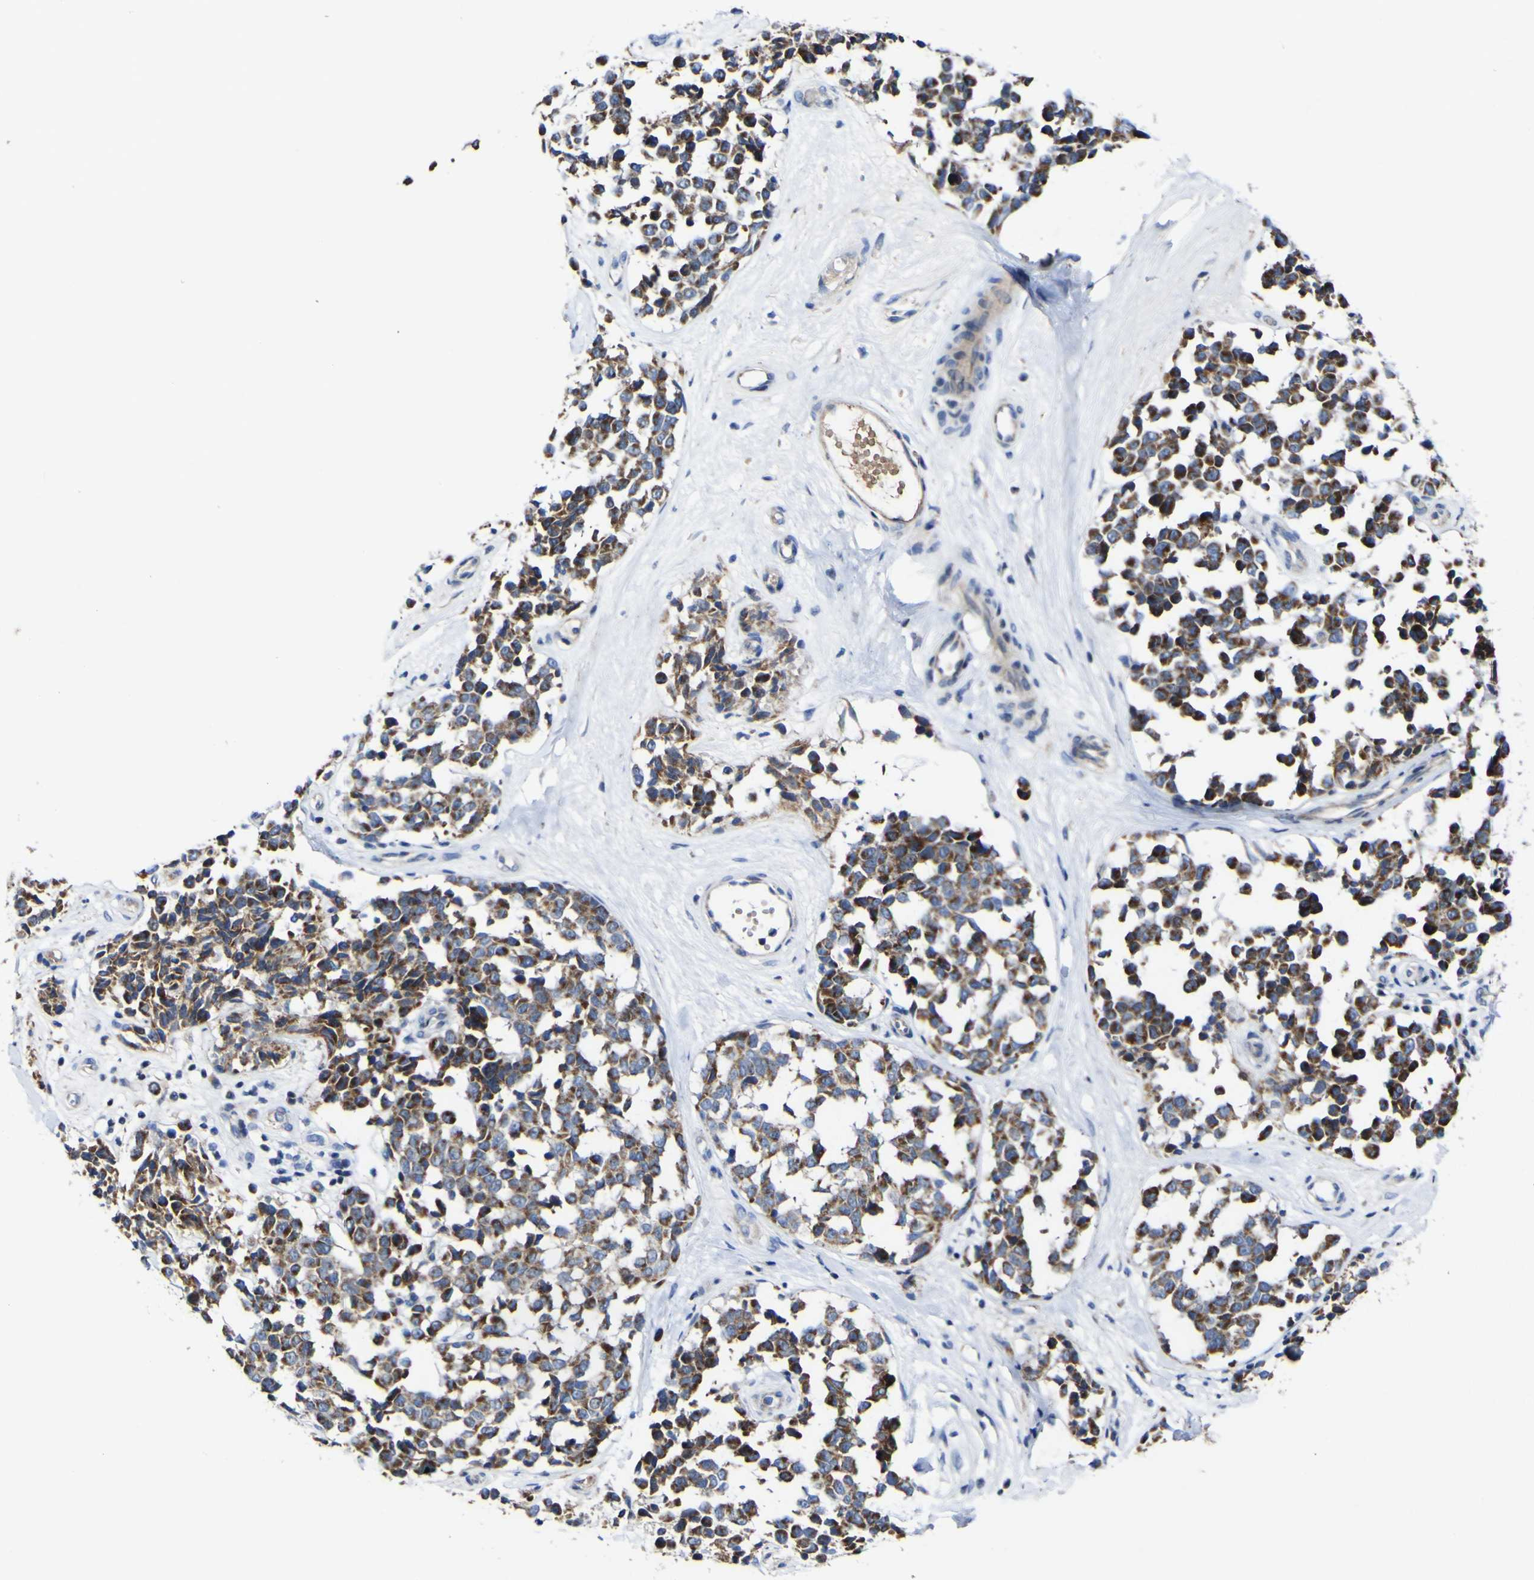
{"staining": {"intensity": "moderate", "quantity": ">75%", "location": "cytoplasmic/membranous"}, "tissue": "melanoma", "cell_type": "Tumor cells", "image_type": "cancer", "snomed": [{"axis": "morphology", "description": "Malignant melanoma, NOS"}, {"axis": "topography", "description": "Skin"}], "caption": "A photomicrograph showing moderate cytoplasmic/membranous expression in about >75% of tumor cells in malignant melanoma, as visualized by brown immunohistochemical staining.", "gene": "CCDC90B", "patient": {"sex": "female", "age": 64}}